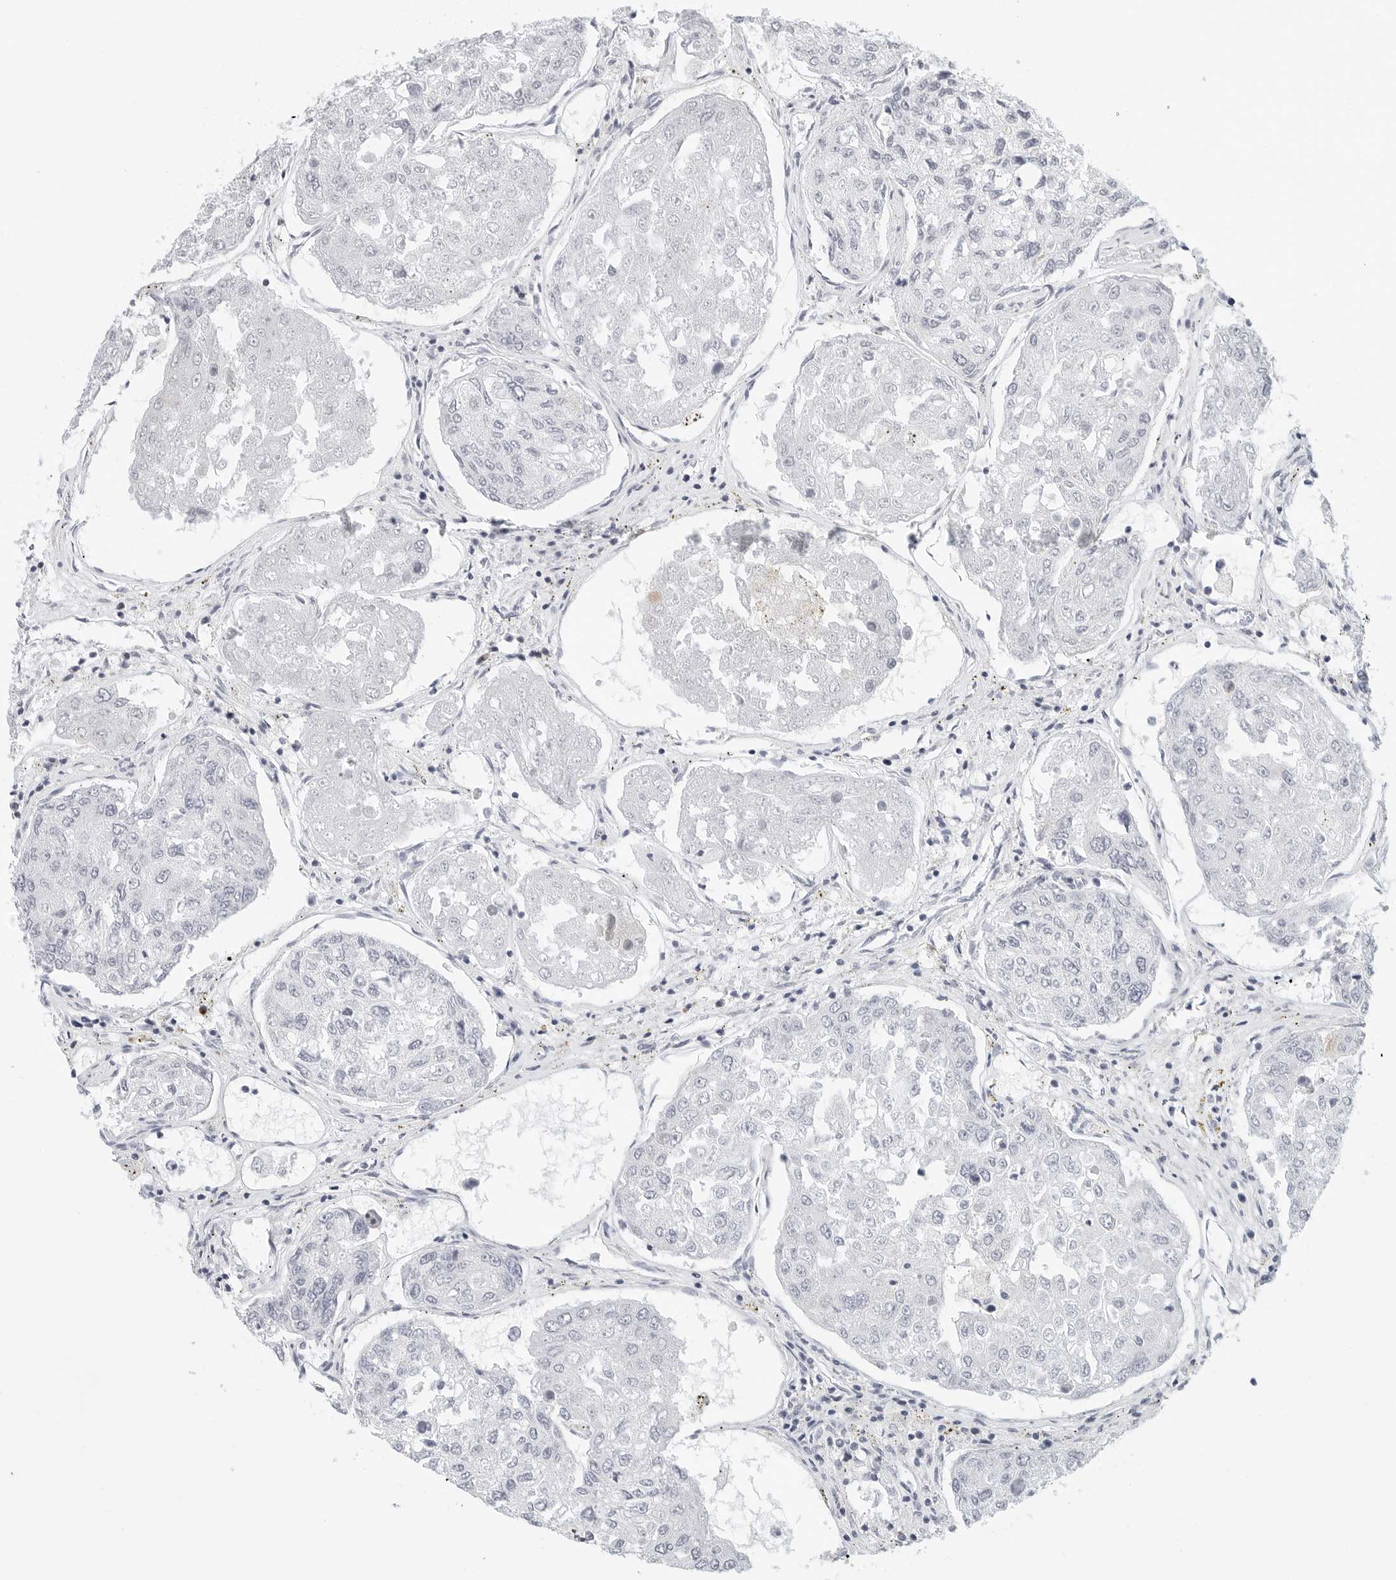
{"staining": {"intensity": "negative", "quantity": "none", "location": "none"}, "tissue": "urothelial cancer", "cell_type": "Tumor cells", "image_type": "cancer", "snomed": [{"axis": "morphology", "description": "Urothelial carcinoma, High grade"}, {"axis": "topography", "description": "Lymph node"}, {"axis": "topography", "description": "Urinary bladder"}], "caption": "Immunohistochemical staining of urothelial carcinoma (high-grade) shows no significant staining in tumor cells.", "gene": "PARP10", "patient": {"sex": "male", "age": 51}}